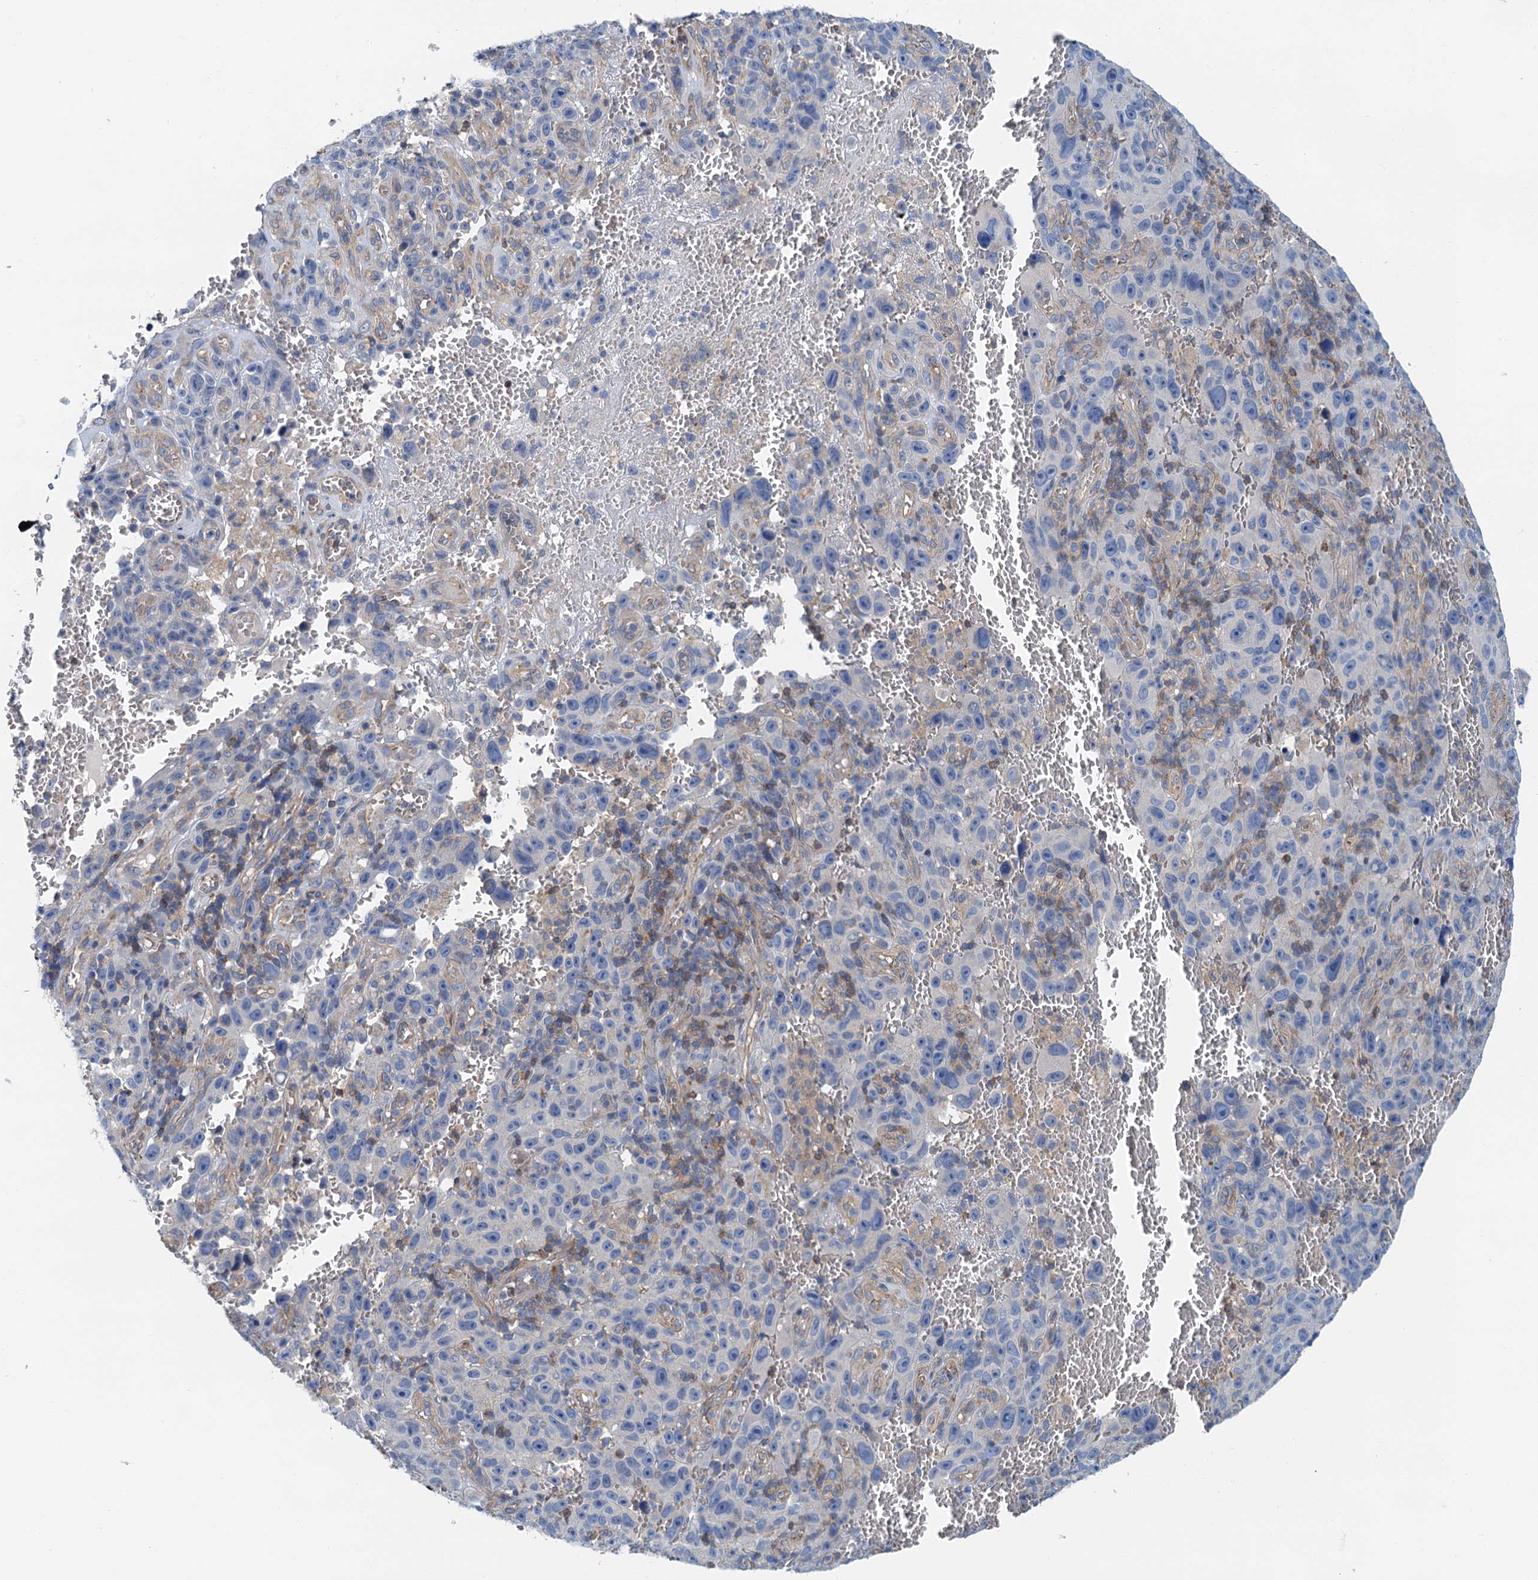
{"staining": {"intensity": "negative", "quantity": "none", "location": "none"}, "tissue": "melanoma", "cell_type": "Tumor cells", "image_type": "cancer", "snomed": [{"axis": "morphology", "description": "Malignant melanoma, NOS"}, {"axis": "topography", "description": "Skin"}], "caption": "DAB immunohistochemical staining of melanoma exhibits no significant staining in tumor cells.", "gene": "ROGDI", "patient": {"sex": "female", "age": 82}}